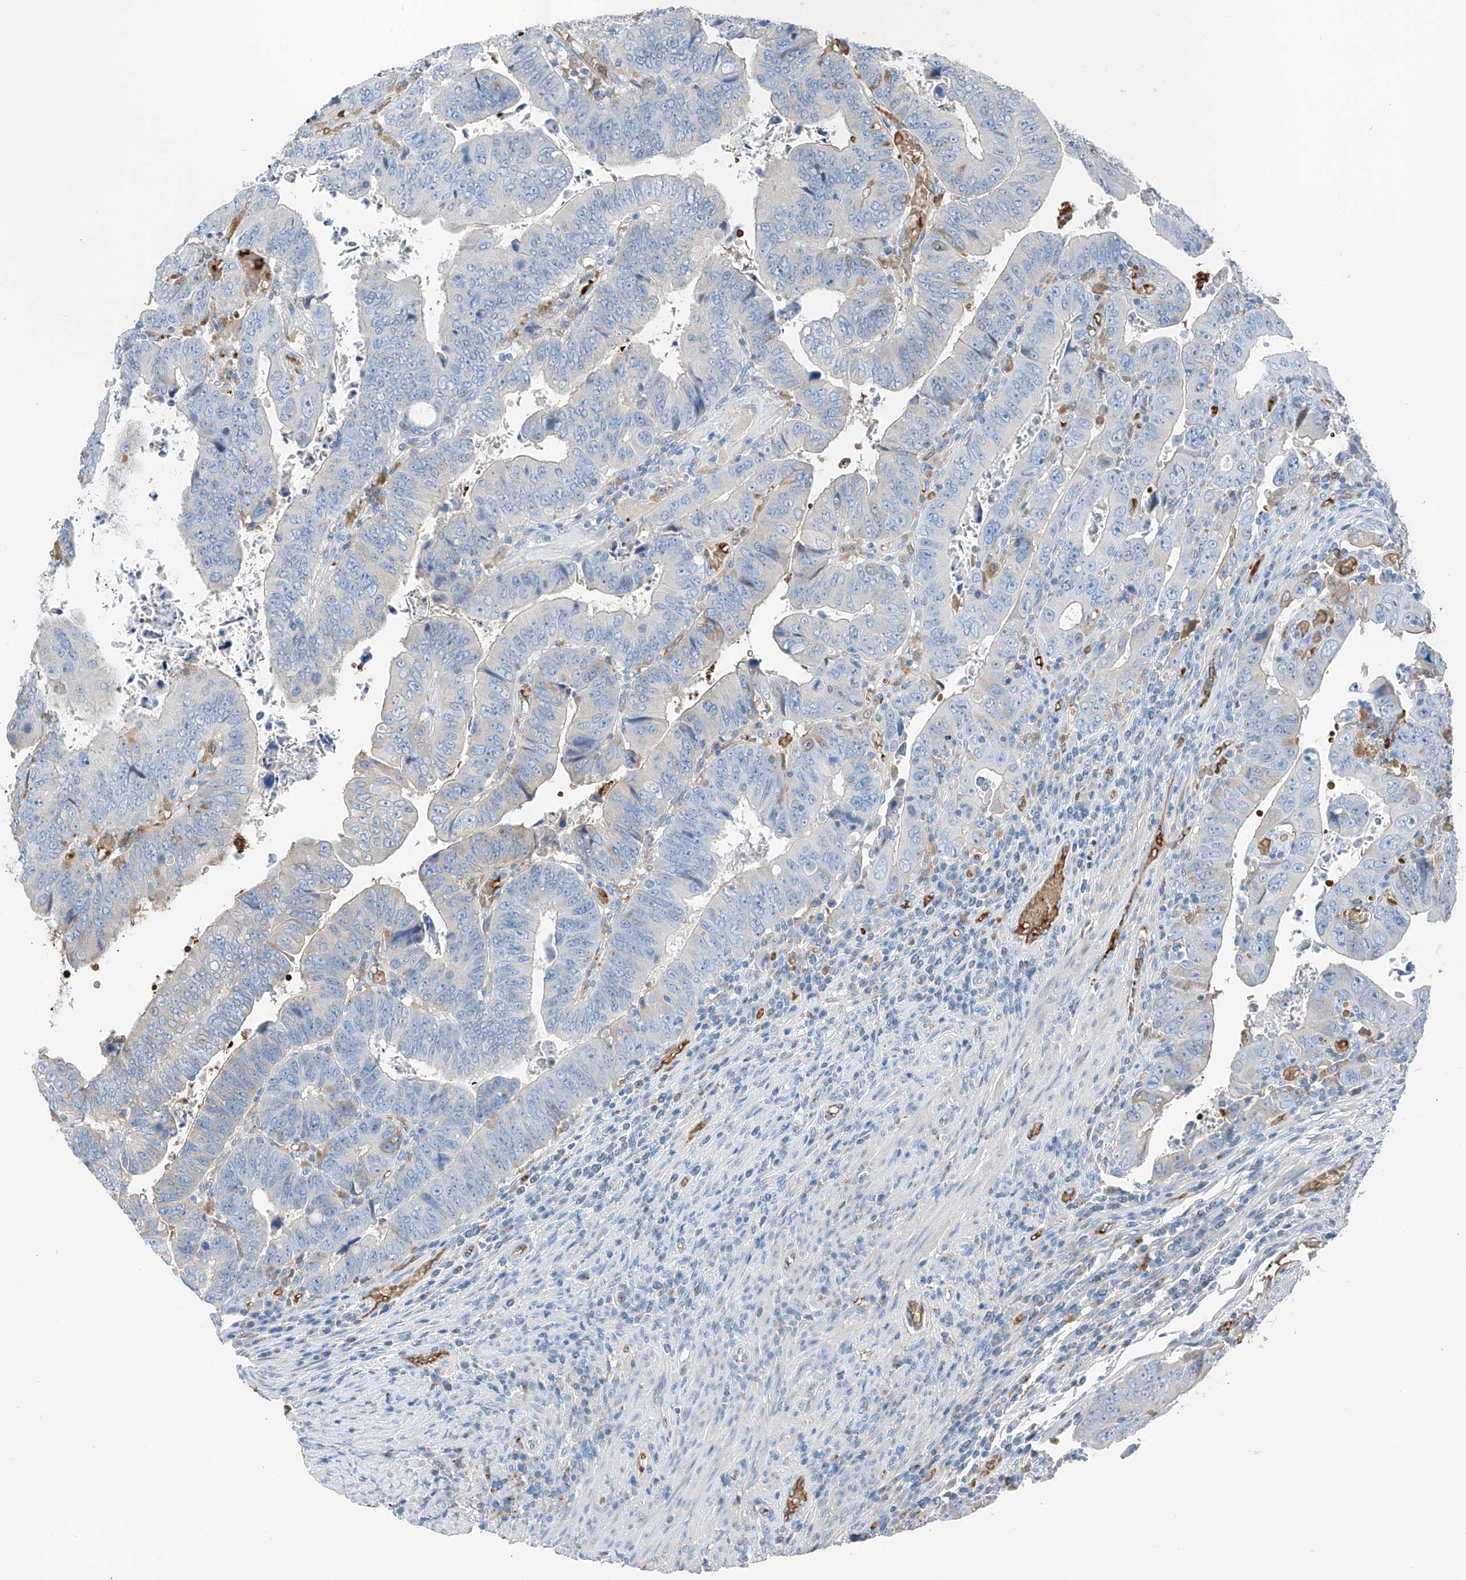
{"staining": {"intensity": "negative", "quantity": "none", "location": "none"}, "tissue": "colorectal cancer", "cell_type": "Tumor cells", "image_type": "cancer", "snomed": [{"axis": "morphology", "description": "Normal tissue, NOS"}, {"axis": "morphology", "description": "Adenocarcinoma, NOS"}, {"axis": "topography", "description": "Rectum"}], "caption": "This is a histopathology image of immunohistochemistry (IHC) staining of adenocarcinoma (colorectal), which shows no positivity in tumor cells. Nuclei are stained in blue.", "gene": "PRSS23", "patient": {"sex": "female", "age": 65}}